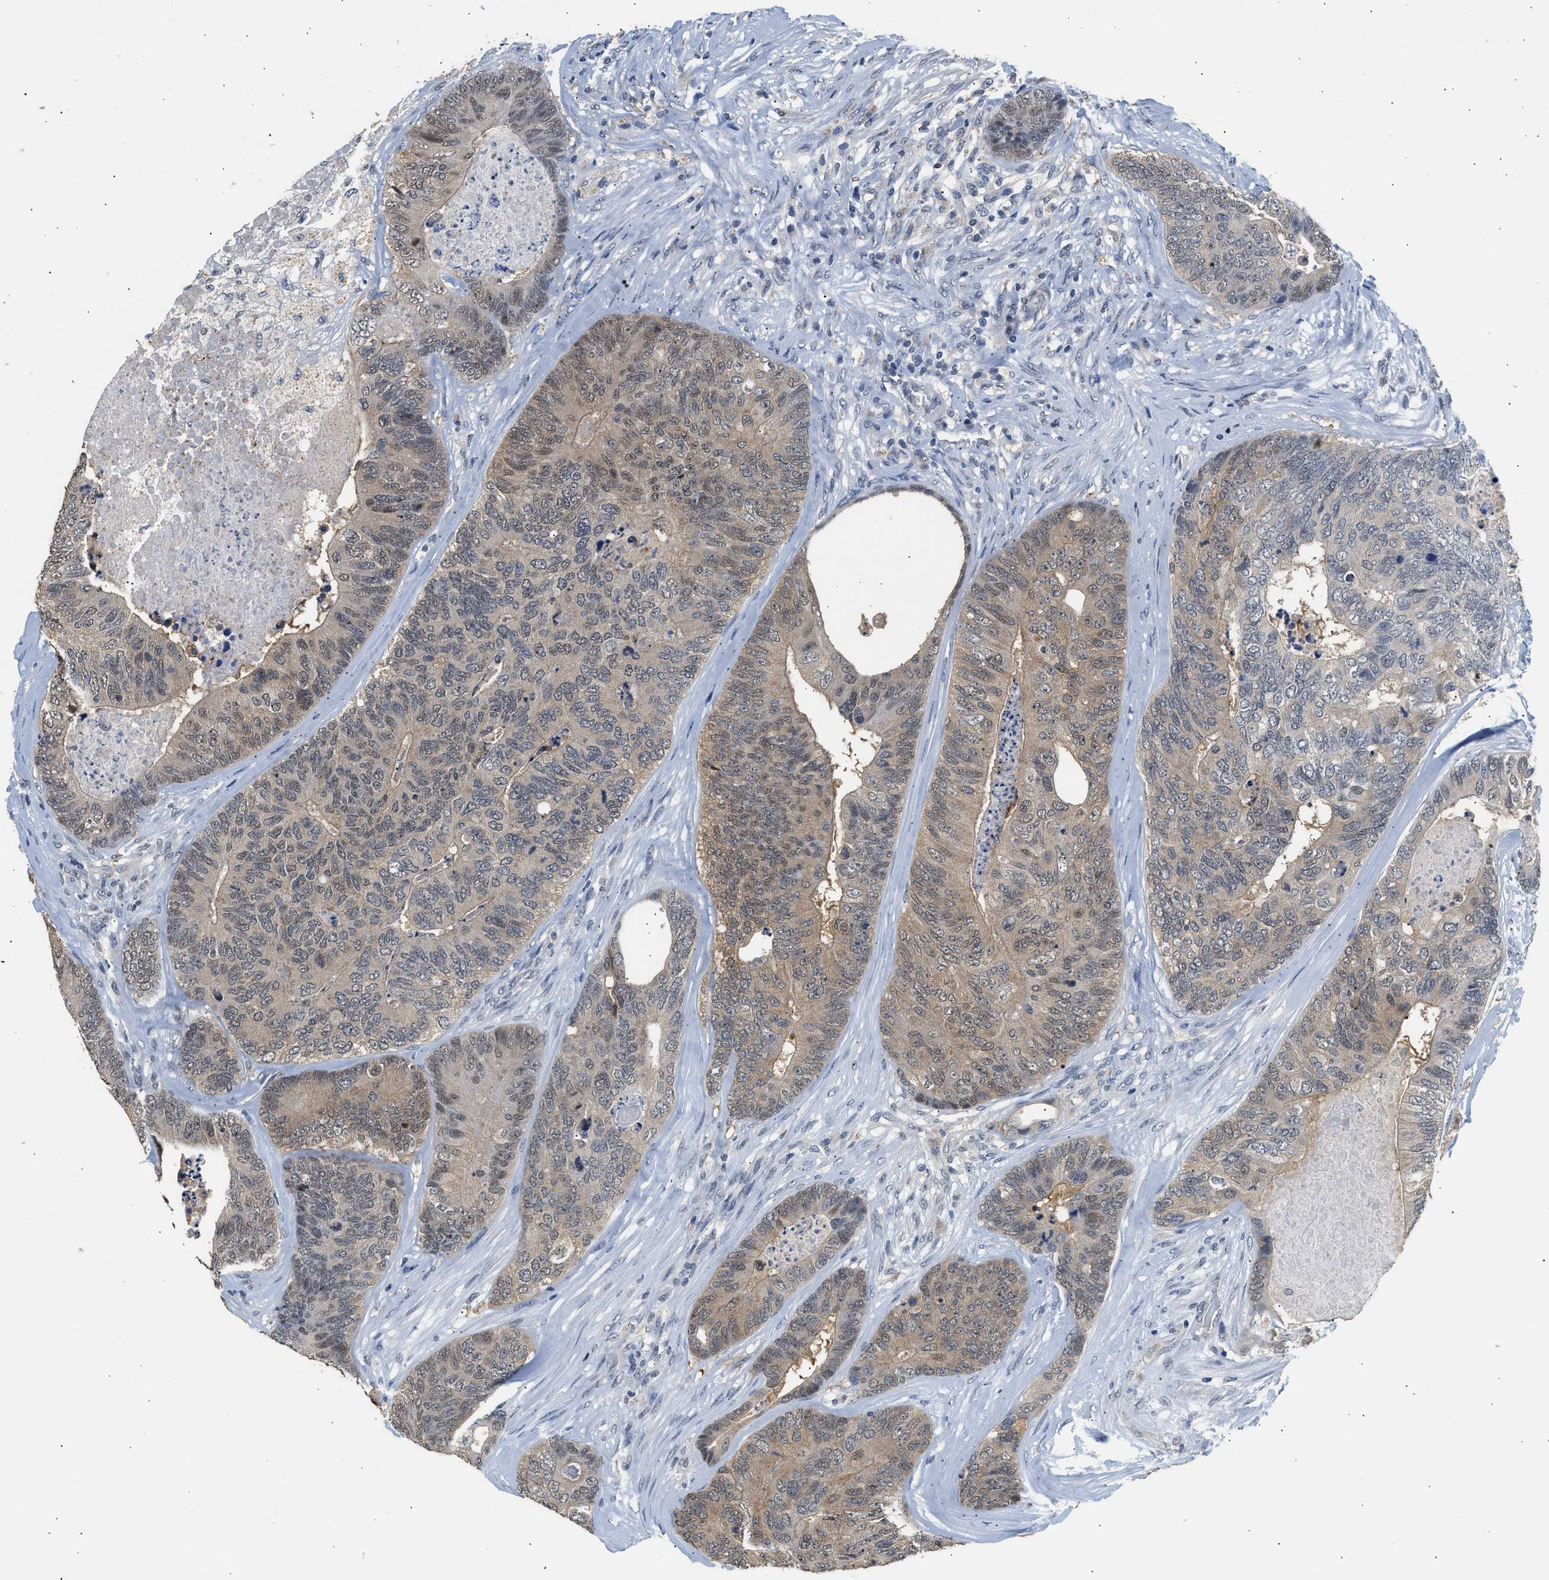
{"staining": {"intensity": "weak", "quantity": "25%-75%", "location": "cytoplasmic/membranous"}, "tissue": "colorectal cancer", "cell_type": "Tumor cells", "image_type": "cancer", "snomed": [{"axis": "morphology", "description": "Adenocarcinoma, NOS"}, {"axis": "topography", "description": "Colon"}], "caption": "Human colorectal cancer (adenocarcinoma) stained with a brown dye displays weak cytoplasmic/membranous positive staining in about 25%-75% of tumor cells.", "gene": "PPM1L", "patient": {"sex": "female", "age": 67}}